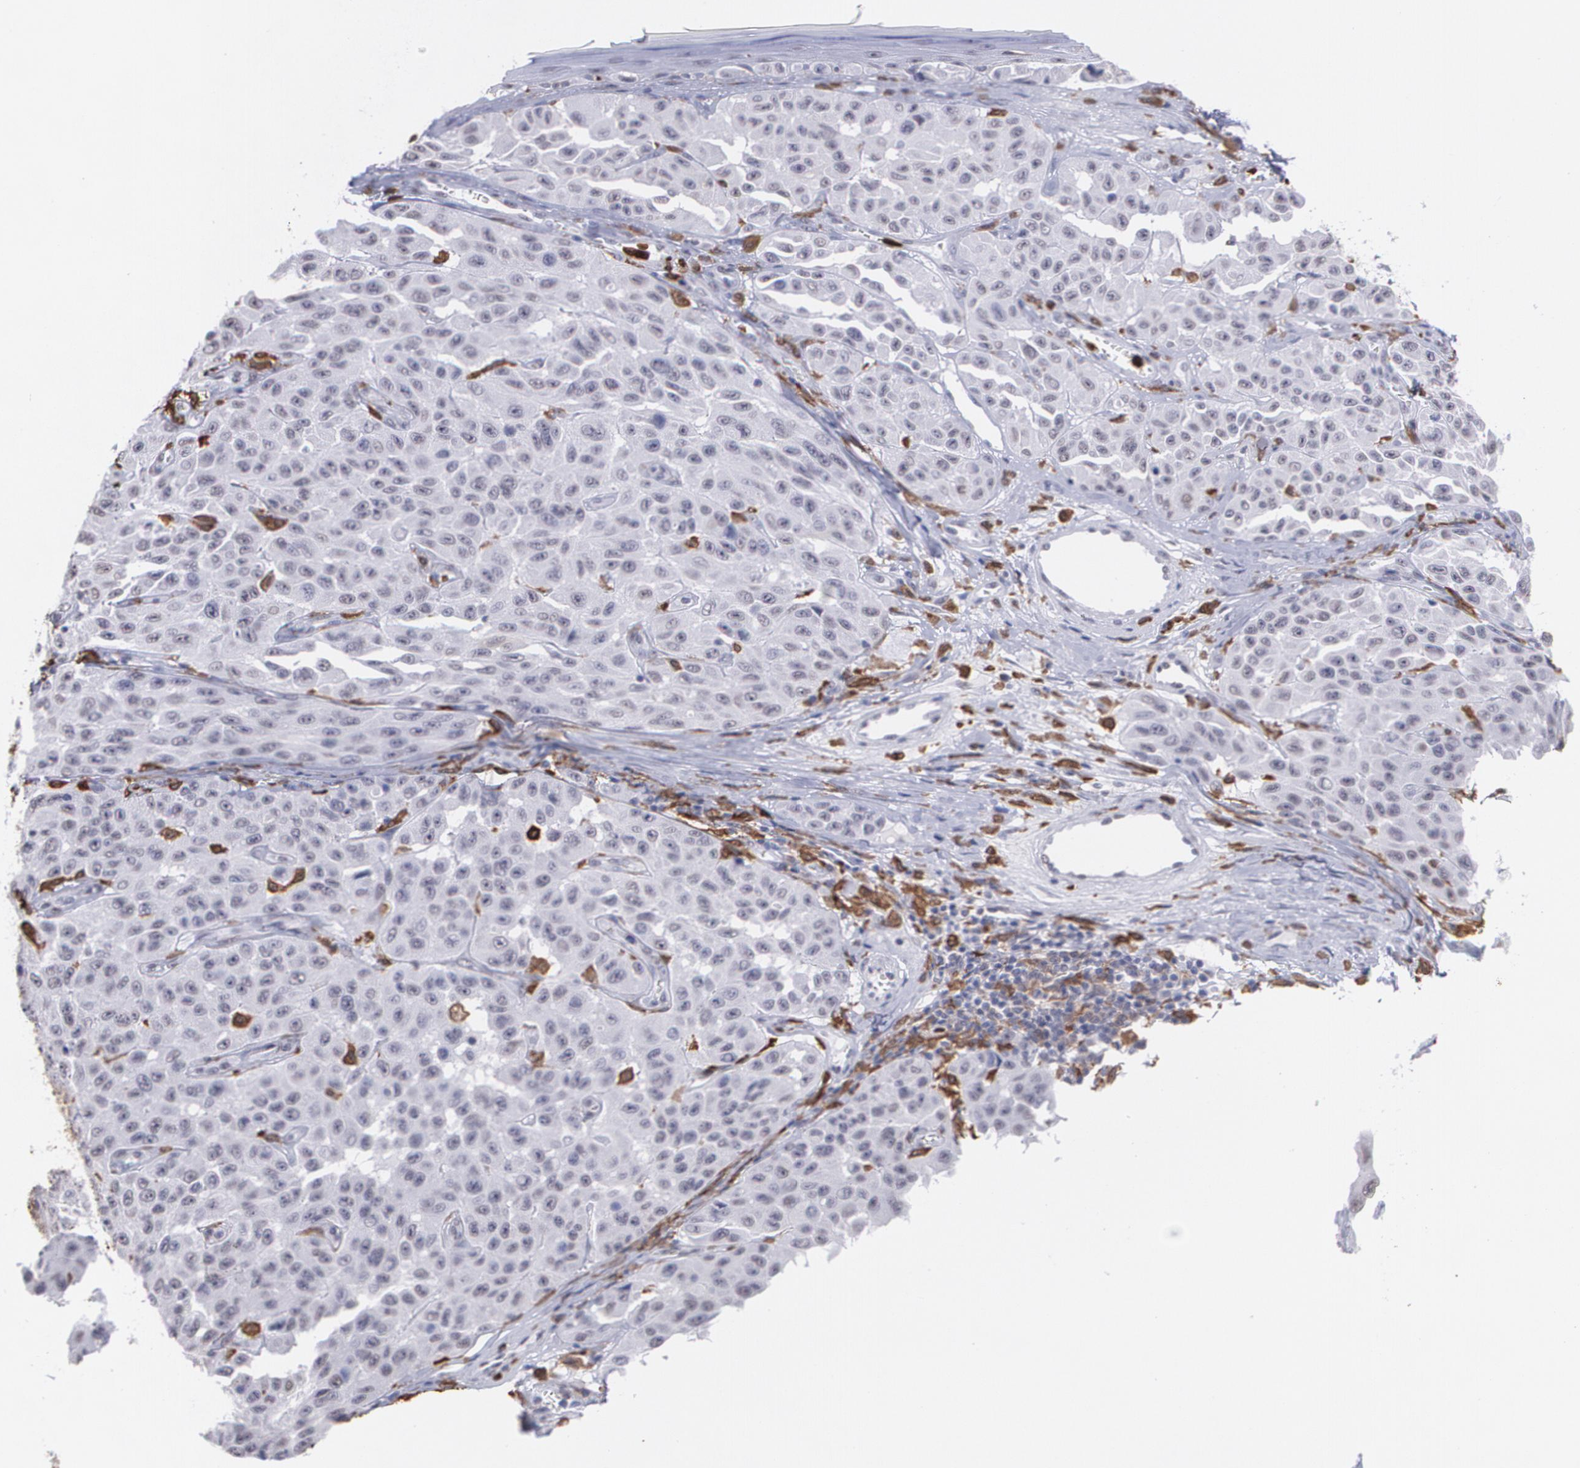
{"staining": {"intensity": "negative", "quantity": "none", "location": "none"}, "tissue": "melanoma", "cell_type": "Tumor cells", "image_type": "cancer", "snomed": [{"axis": "morphology", "description": "Malignant melanoma, NOS"}, {"axis": "topography", "description": "Skin"}], "caption": "Immunohistochemistry (IHC) photomicrograph of human malignant melanoma stained for a protein (brown), which reveals no positivity in tumor cells.", "gene": "NCF2", "patient": {"sex": "male", "age": 30}}